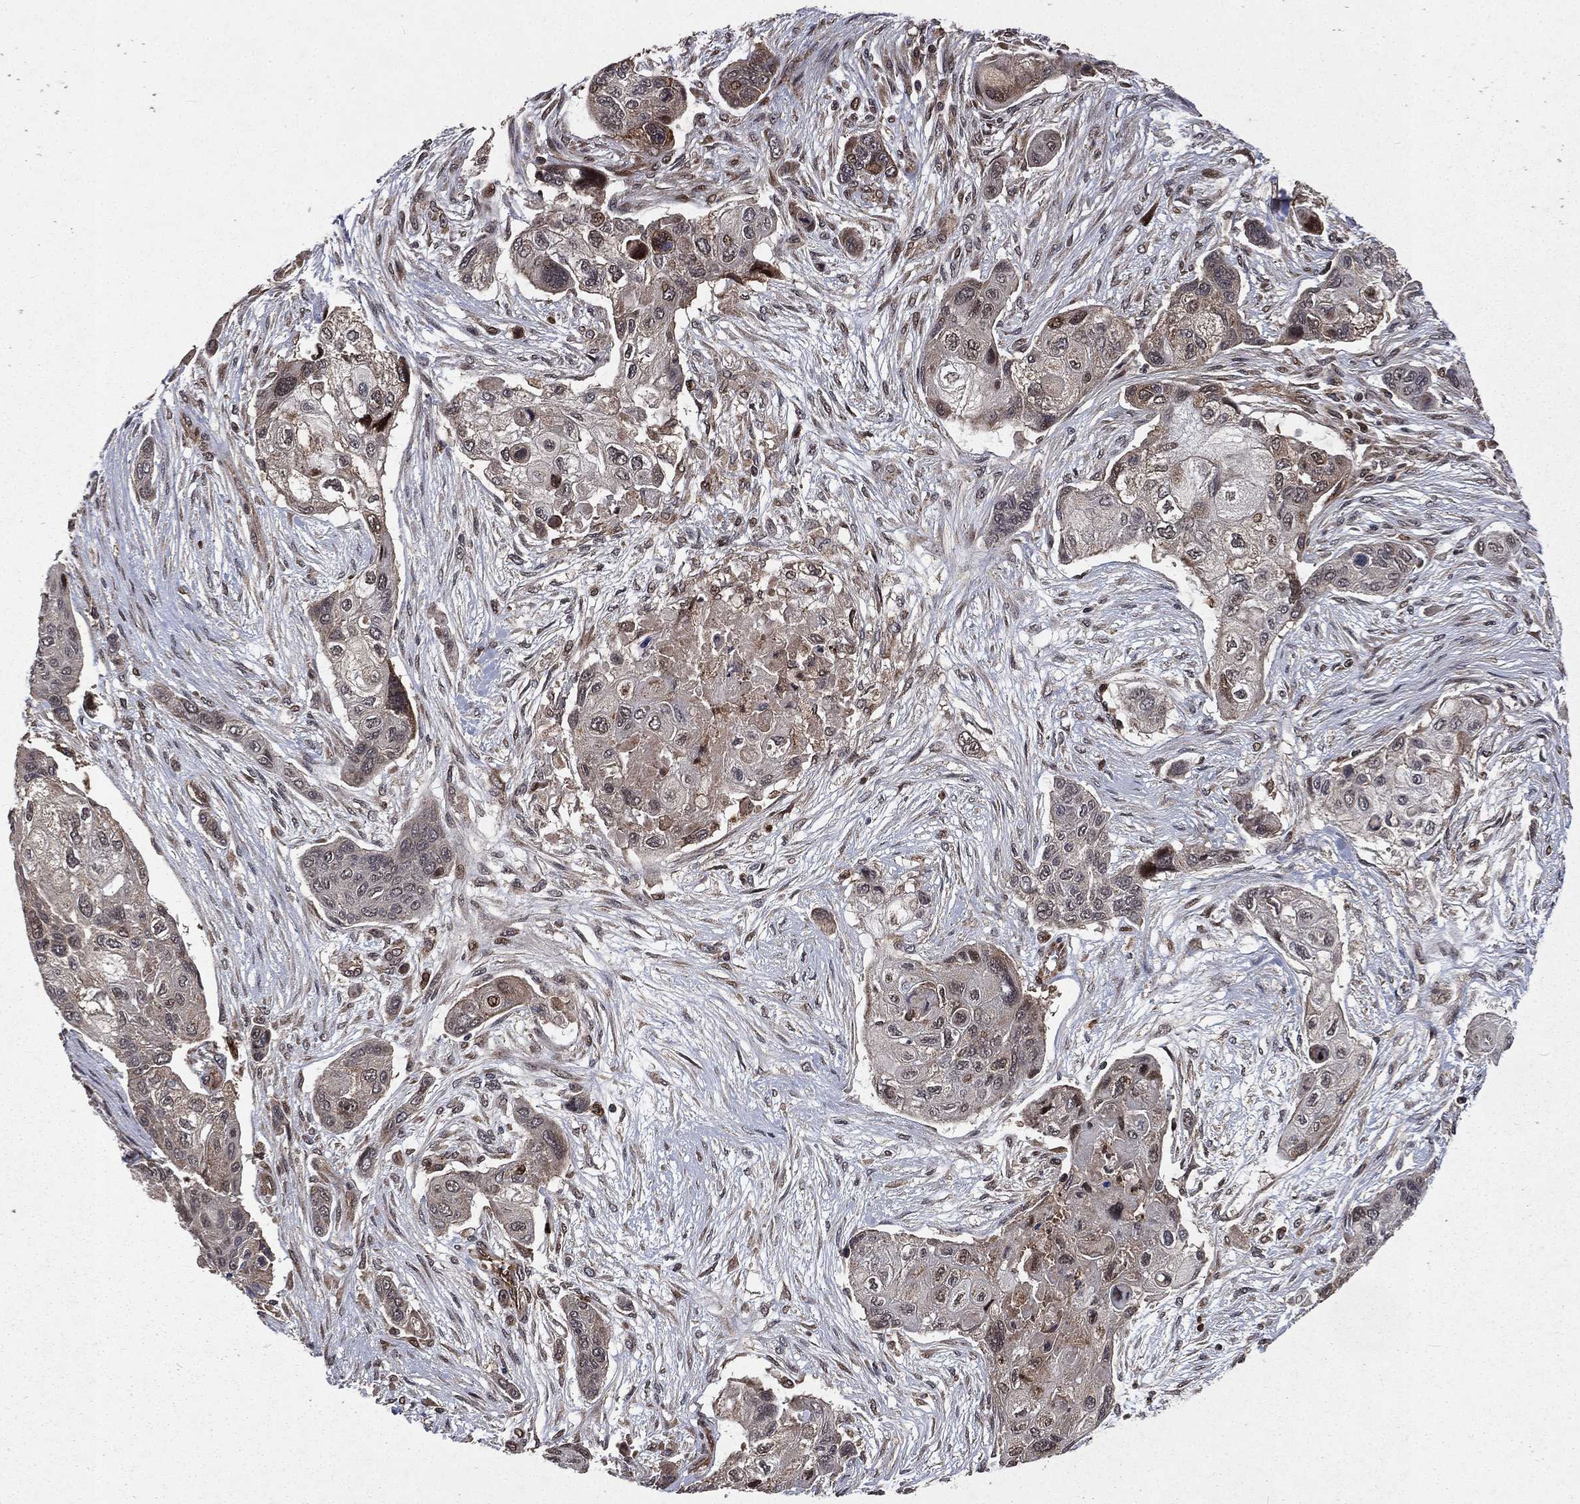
{"staining": {"intensity": "negative", "quantity": "none", "location": "none"}, "tissue": "lung cancer", "cell_type": "Tumor cells", "image_type": "cancer", "snomed": [{"axis": "morphology", "description": "Squamous cell carcinoma, NOS"}, {"axis": "topography", "description": "Lung"}], "caption": "A histopathology image of squamous cell carcinoma (lung) stained for a protein exhibits no brown staining in tumor cells.", "gene": "LENG8", "patient": {"sex": "male", "age": 69}}